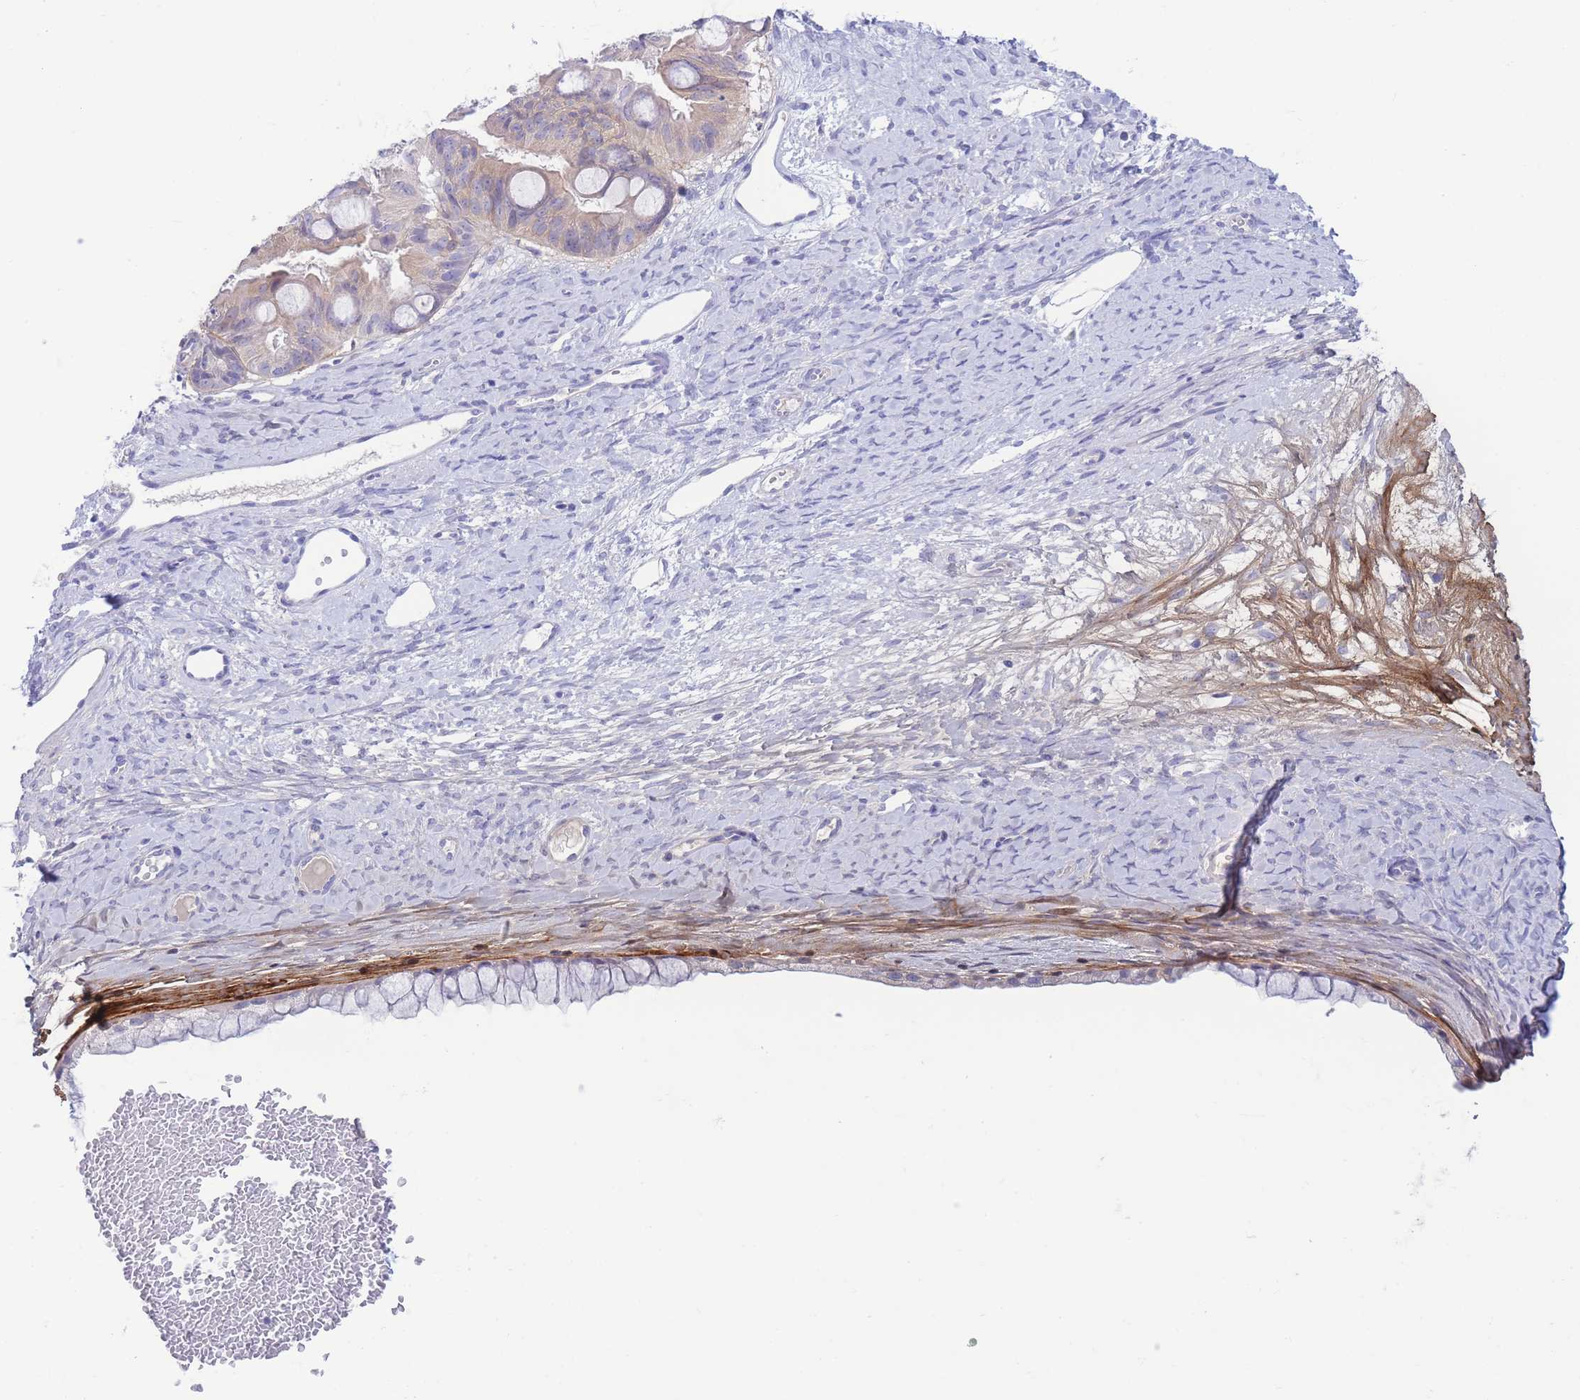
{"staining": {"intensity": "weak", "quantity": "25%-75%", "location": "cytoplasmic/membranous"}, "tissue": "ovarian cancer", "cell_type": "Tumor cells", "image_type": "cancer", "snomed": [{"axis": "morphology", "description": "Cystadenocarcinoma, mucinous, NOS"}, {"axis": "topography", "description": "Ovary"}], "caption": "This histopathology image exhibits immunohistochemistry staining of human ovarian cancer (mucinous cystadenocarcinoma), with low weak cytoplasmic/membranous staining in about 25%-75% of tumor cells.", "gene": "PCDHB3", "patient": {"sex": "female", "age": 61}}